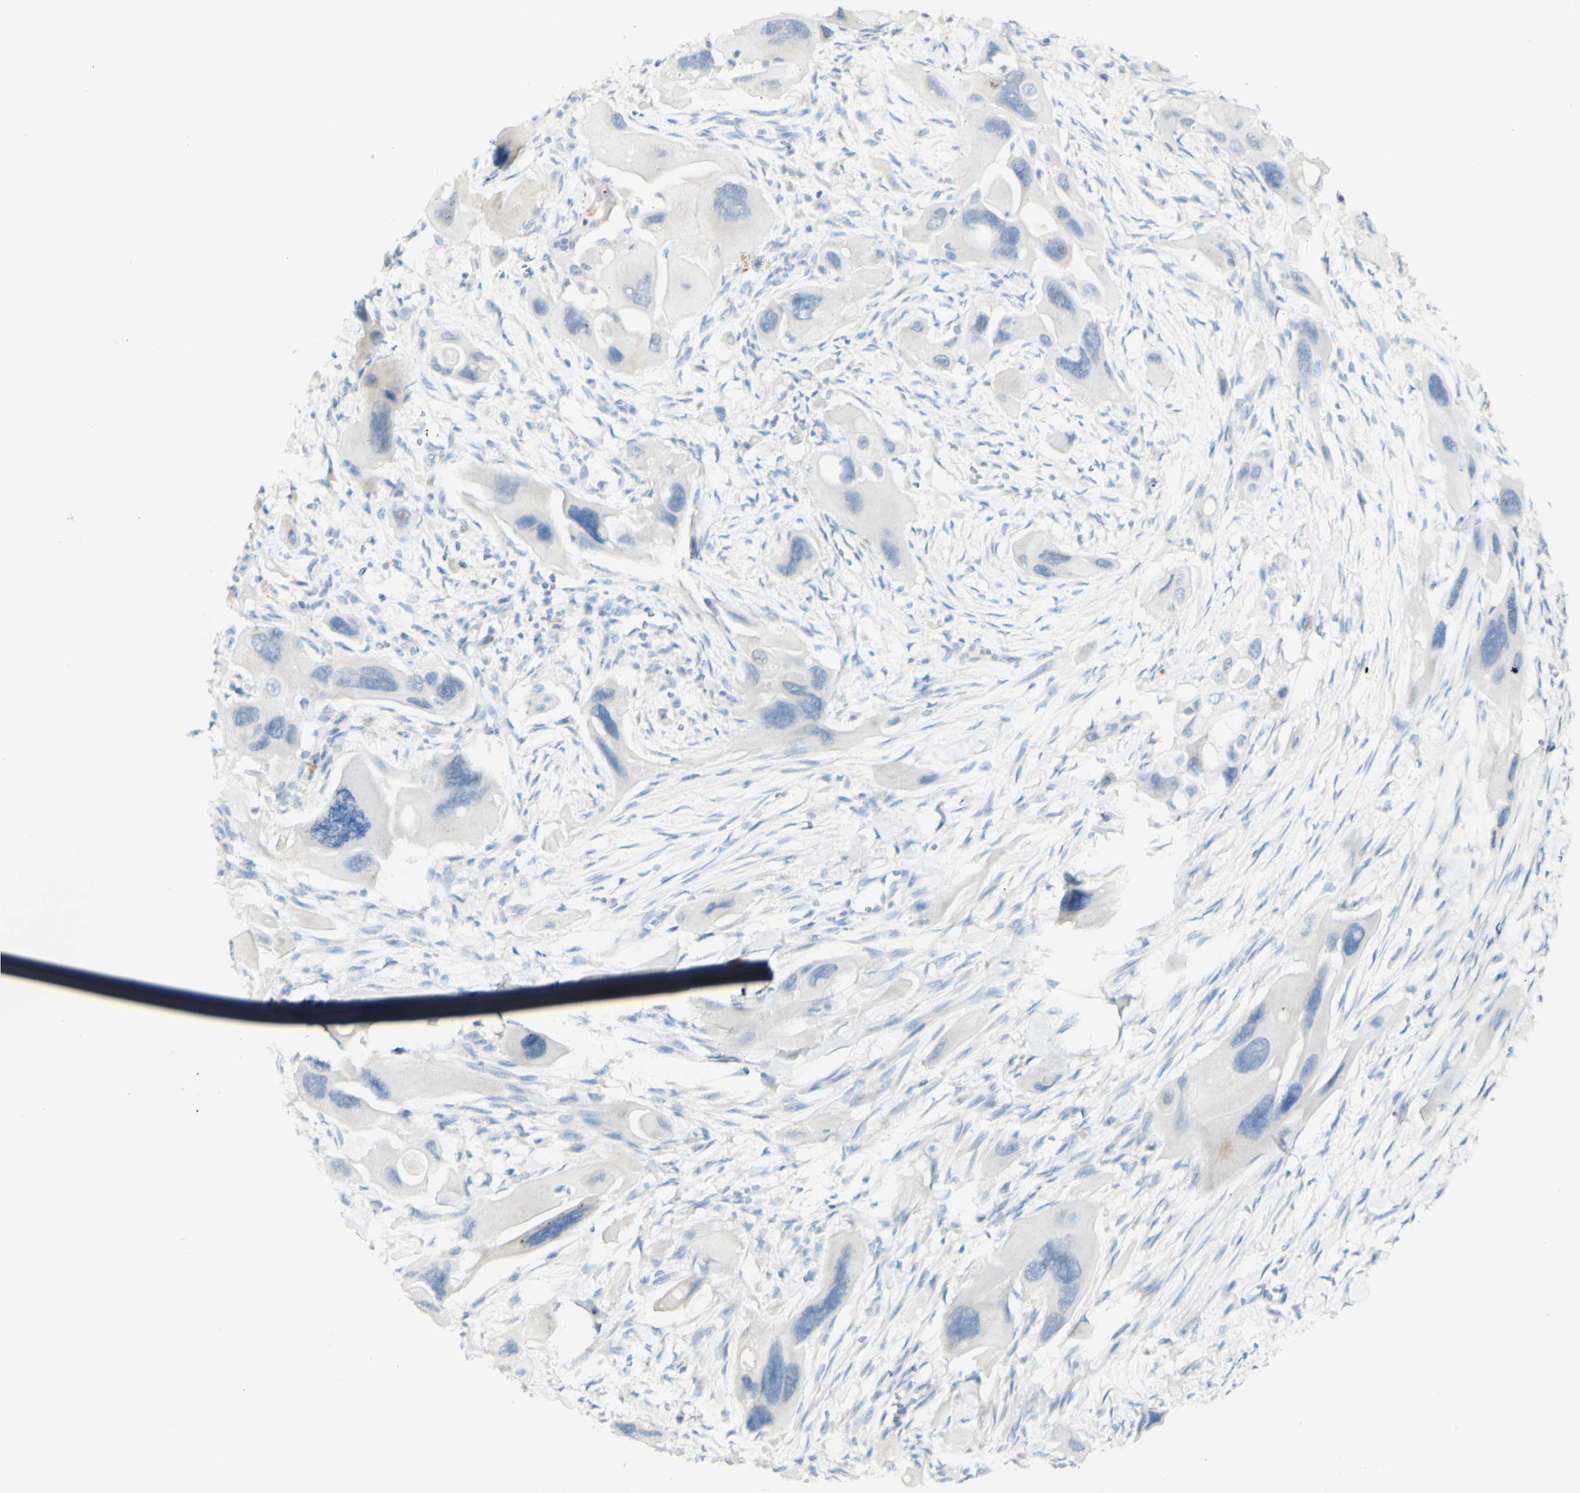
{"staining": {"intensity": "negative", "quantity": "none", "location": "none"}, "tissue": "pancreatic cancer", "cell_type": "Tumor cells", "image_type": "cancer", "snomed": [{"axis": "morphology", "description": "Adenocarcinoma, NOS"}, {"axis": "topography", "description": "Pancreas"}], "caption": "There is no significant expression in tumor cells of adenocarcinoma (pancreatic). The staining is performed using DAB brown chromogen with nuclei counter-stained in using hematoxylin.", "gene": "FGF4", "patient": {"sex": "male", "age": 73}}